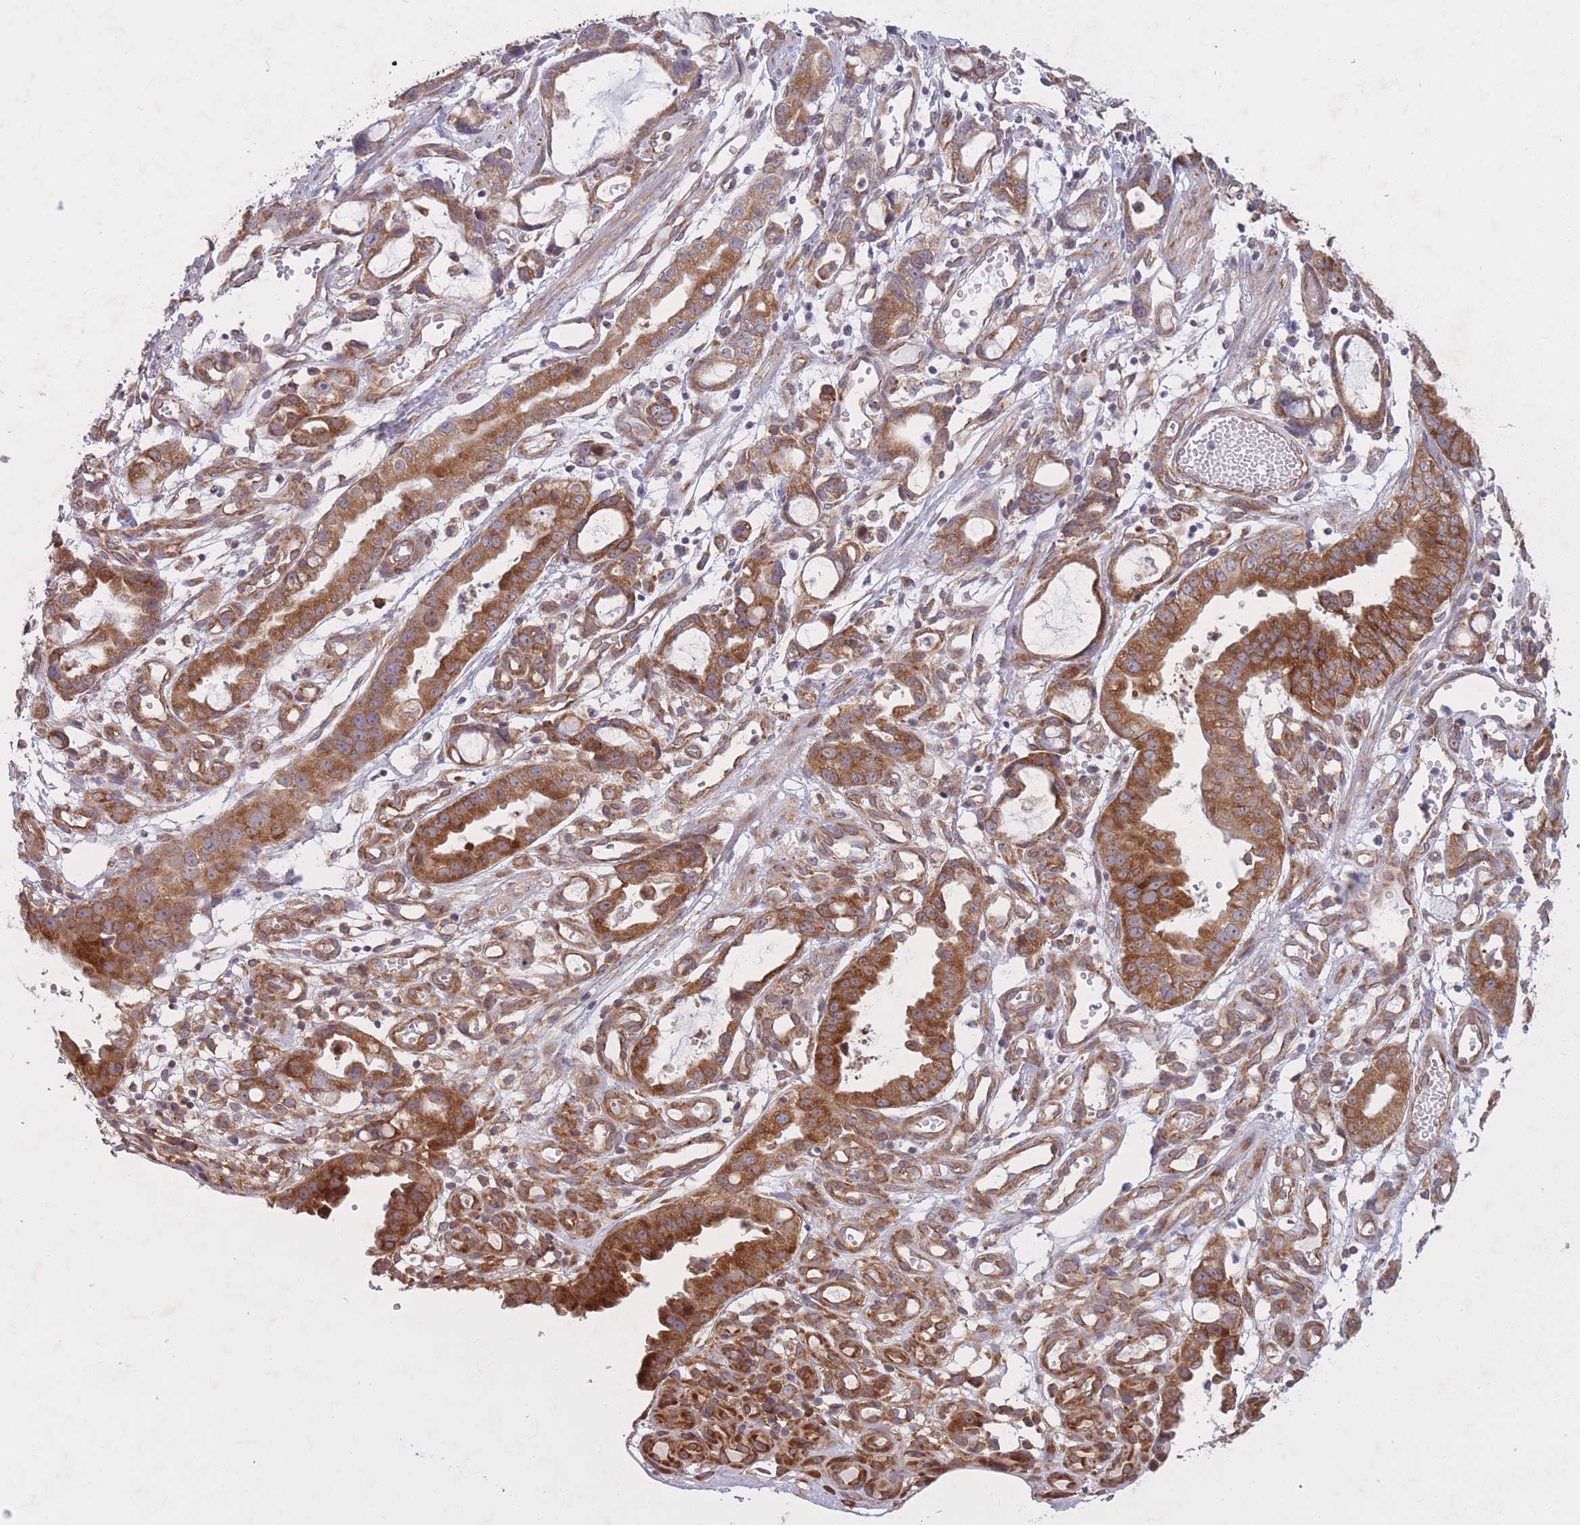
{"staining": {"intensity": "strong", "quantity": ">75%", "location": "cytoplasmic/membranous"}, "tissue": "stomach cancer", "cell_type": "Tumor cells", "image_type": "cancer", "snomed": [{"axis": "morphology", "description": "Adenocarcinoma, NOS"}, {"axis": "topography", "description": "Stomach"}], "caption": "About >75% of tumor cells in human stomach cancer (adenocarcinoma) reveal strong cytoplasmic/membranous protein expression as visualized by brown immunohistochemical staining.", "gene": "CCDC124", "patient": {"sex": "male", "age": 55}}